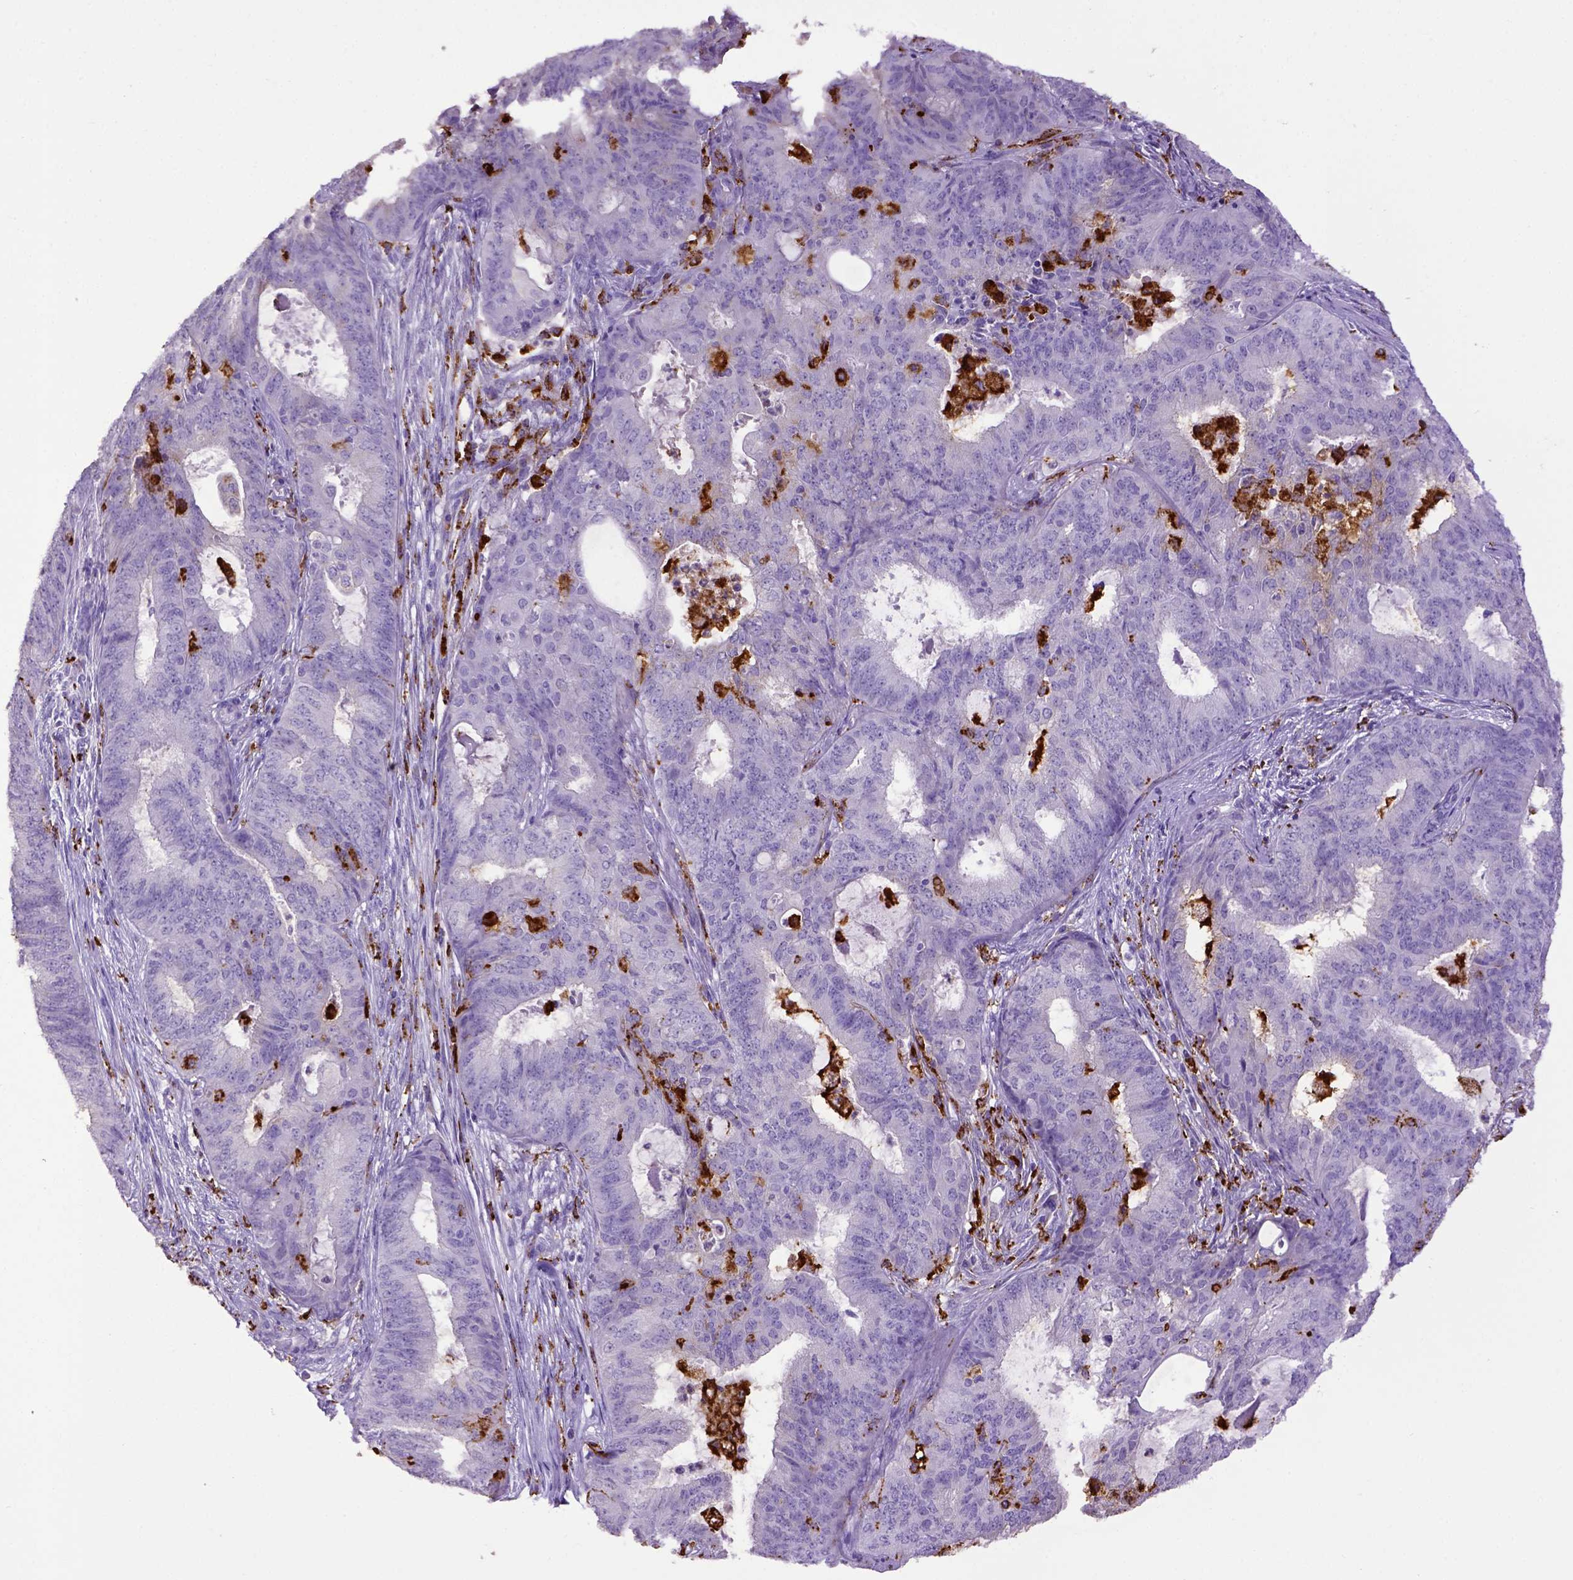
{"staining": {"intensity": "negative", "quantity": "none", "location": "none"}, "tissue": "endometrial cancer", "cell_type": "Tumor cells", "image_type": "cancer", "snomed": [{"axis": "morphology", "description": "Adenocarcinoma, NOS"}, {"axis": "topography", "description": "Endometrium"}], "caption": "A high-resolution image shows IHC staining of endometrial cancer, which demonstrates no significant expression in tumor cells.", "gene": "CD68", "patient": {"sex": "female", "age": 62}}